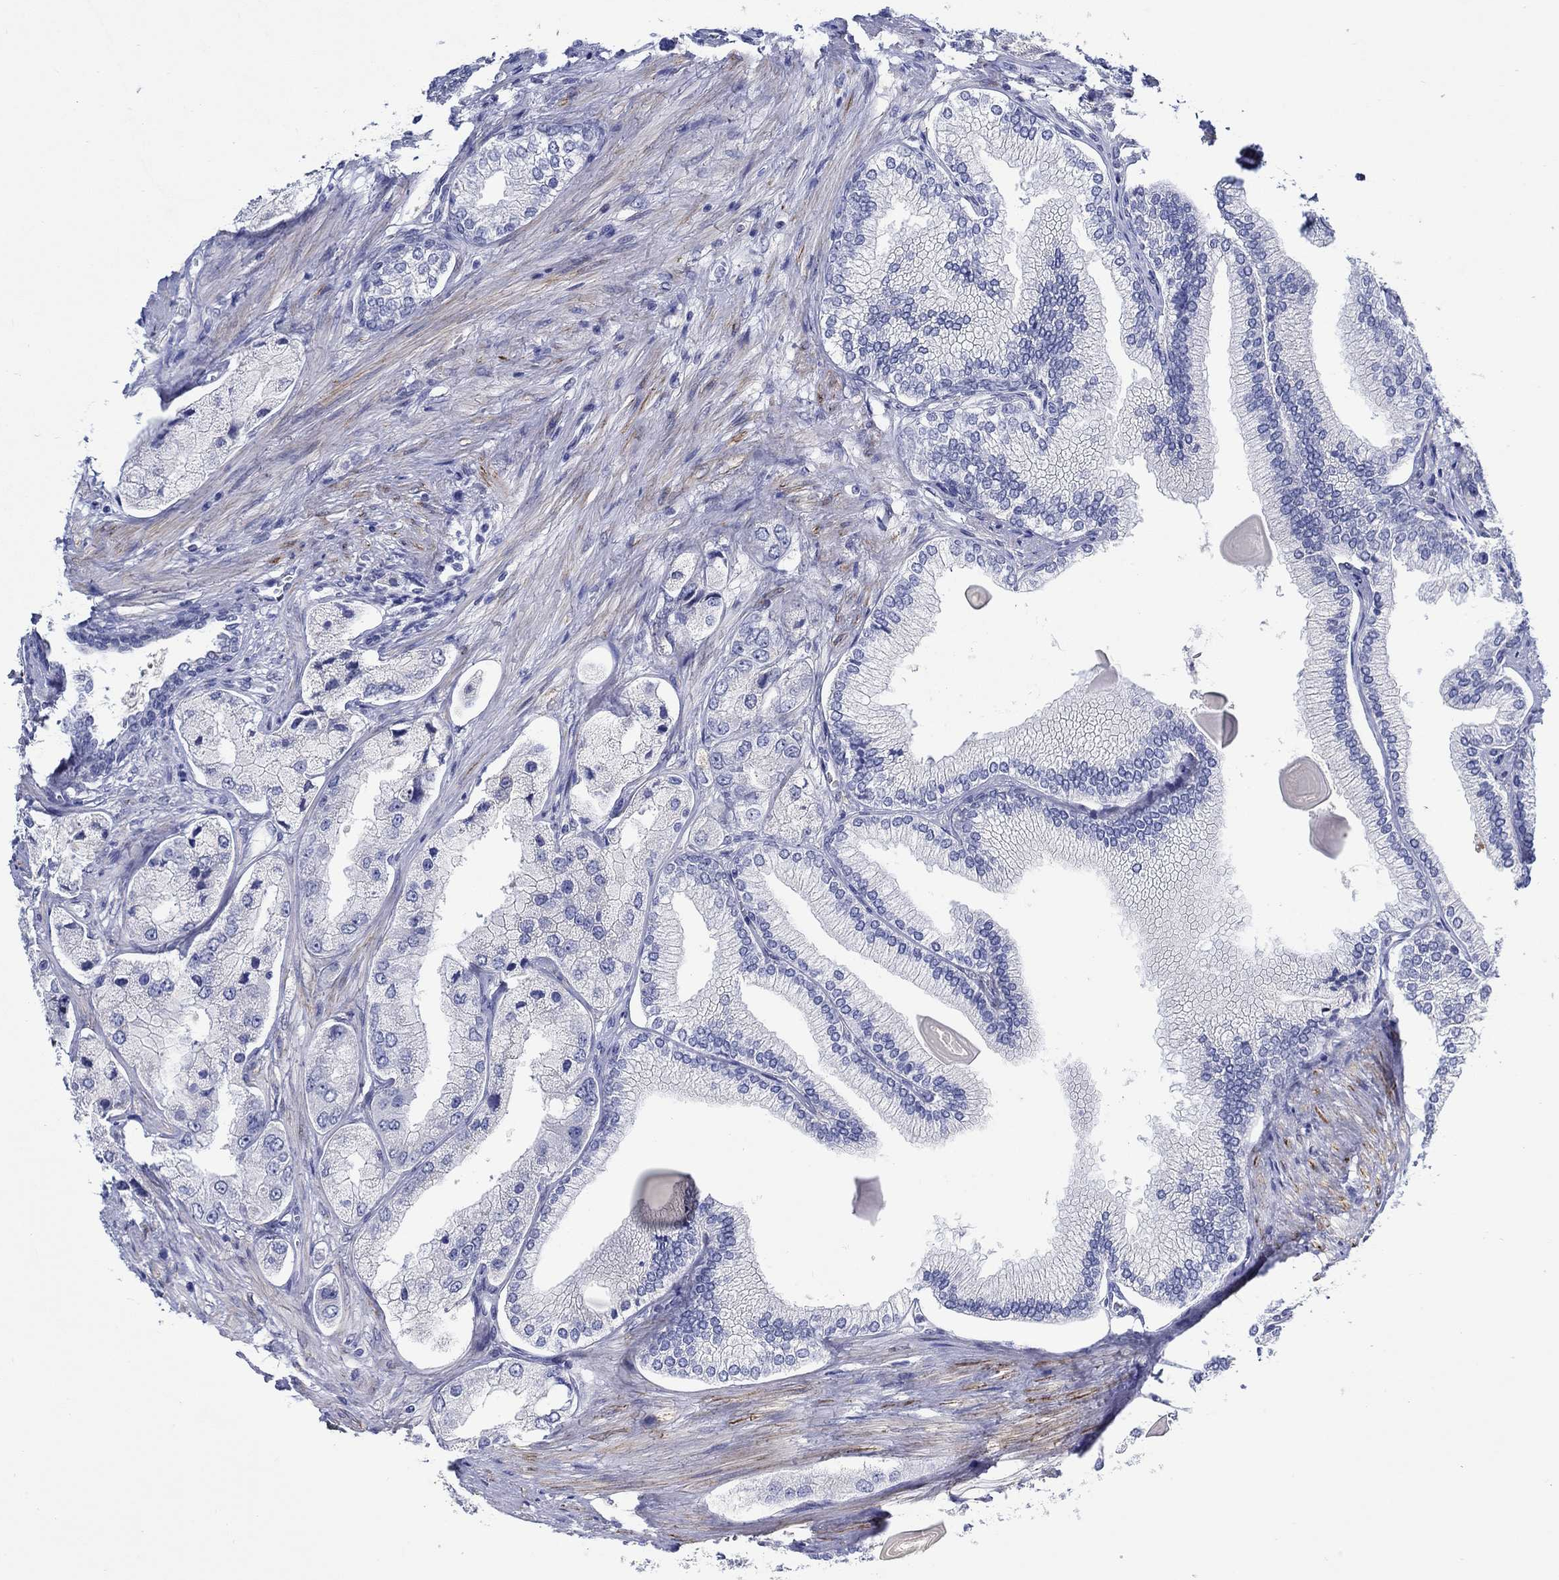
{"staining": {"intensity": "negative", "quantity": "none", "location": "none"}, "tissue": "prostate cancer", "cell_type": "Tumor cells", "image_type": "cancer", "snomed": [{"axis": "morphology", "description": "Adenocarcinoma, Low grade"}, {"axis": "topography", "description": "Prostate"}], "caption": "Adenocarcinoma (low-grade) (prostate) was stained to show a protein in brown. There is no significant positivity in tumor cells.", "gene": "MC2R", "patient": {"sex": "male", "age": 69}}